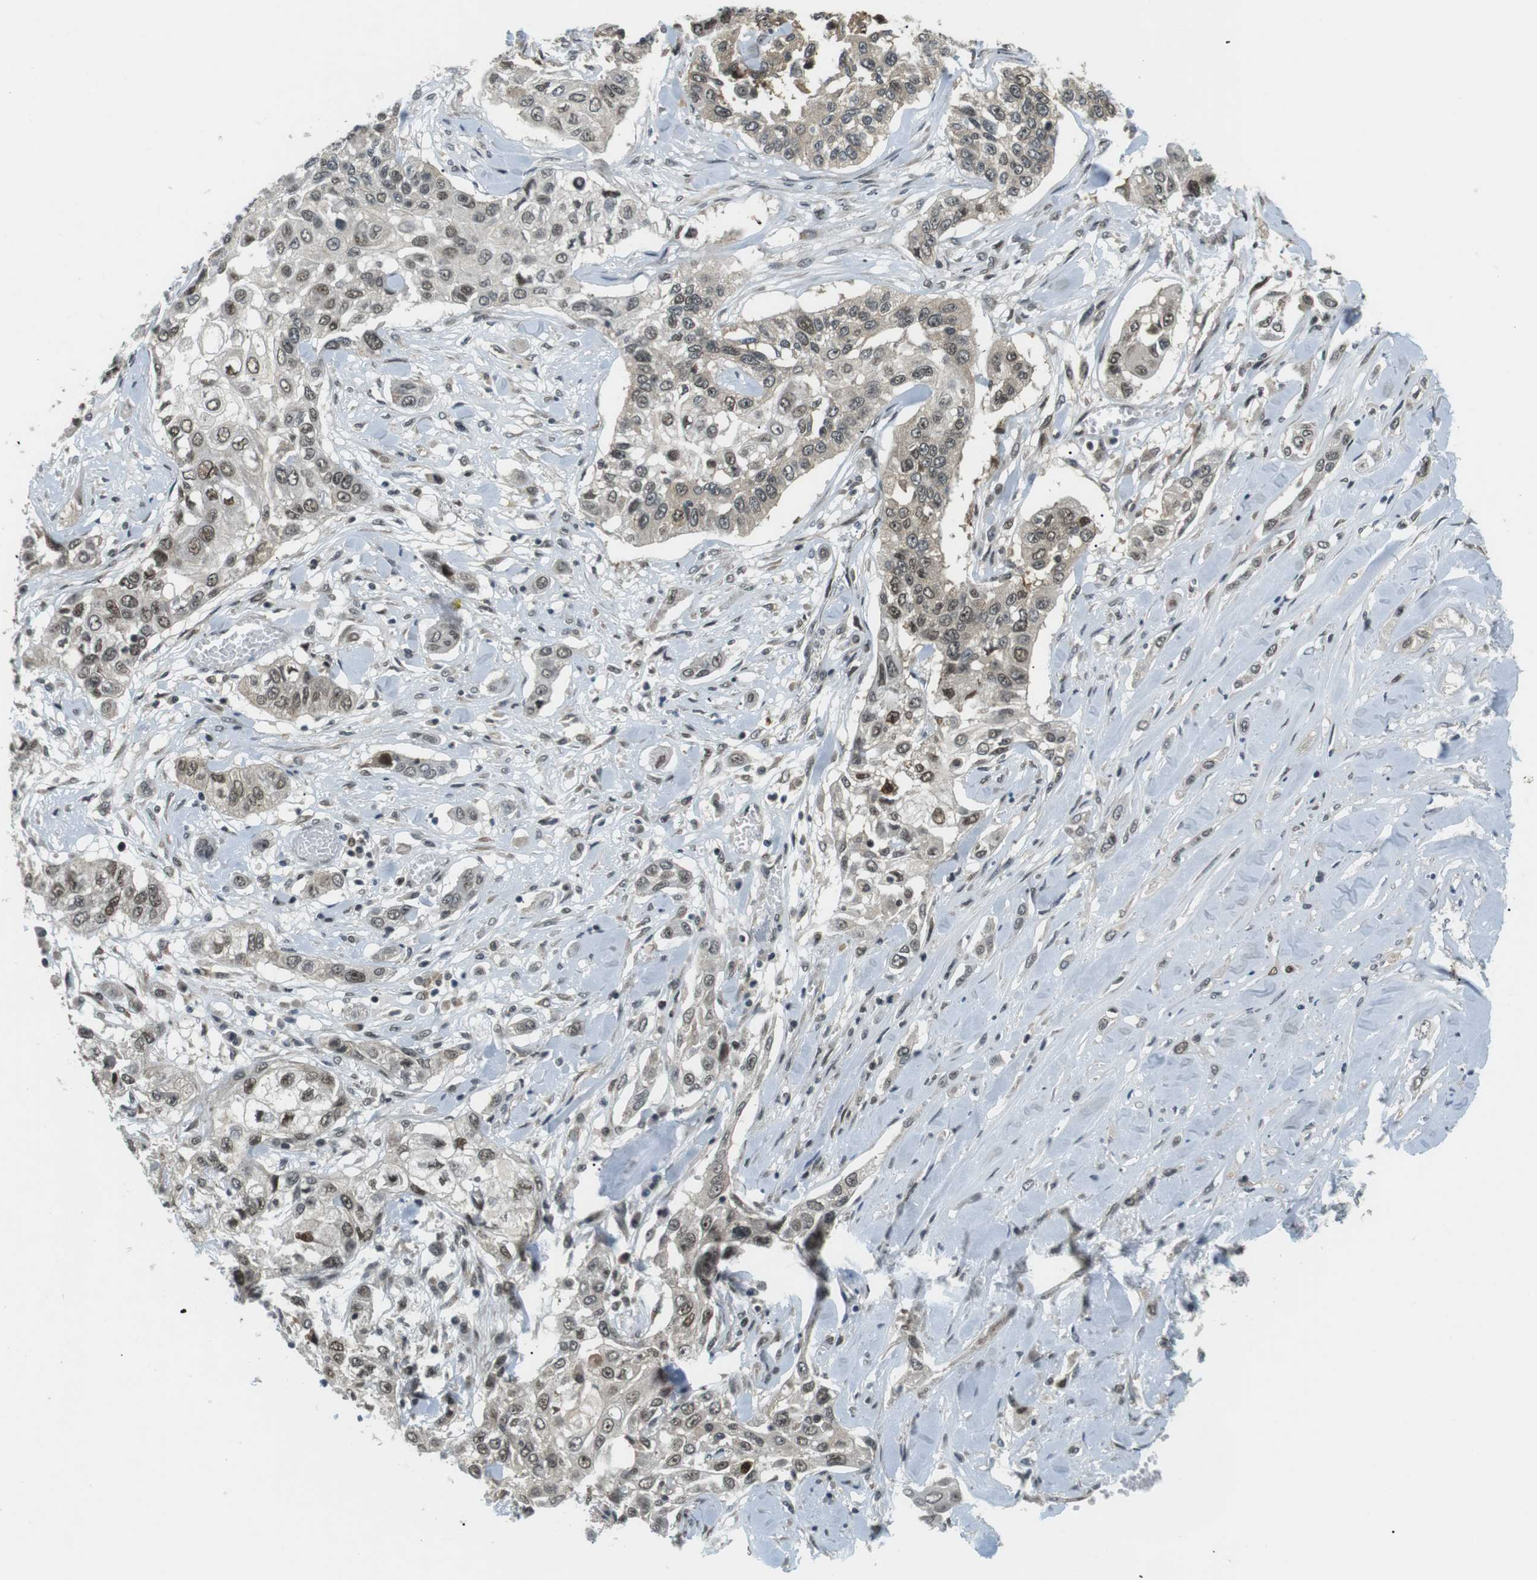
{"staining": {"intensity": "weak", "quantity": ">75%", "location": "nuclear"}, "tissue": "lung cancer", "cell_type": "Tumor cells", "image_type": "cancer", "snomed": [{"axis": "morphology", "description": "Squamous cell carcinoma, NOS"}, {"axis": "topography", "description": "Lung"}], "caption": "An image showing weak nuclear positivity in approximately >75% of tumor cells in lung cancer, as visualized by brown immunohistochemical staining.", "gene": "CSNK2B", "patient": {"sex": "male", "age": 71}}